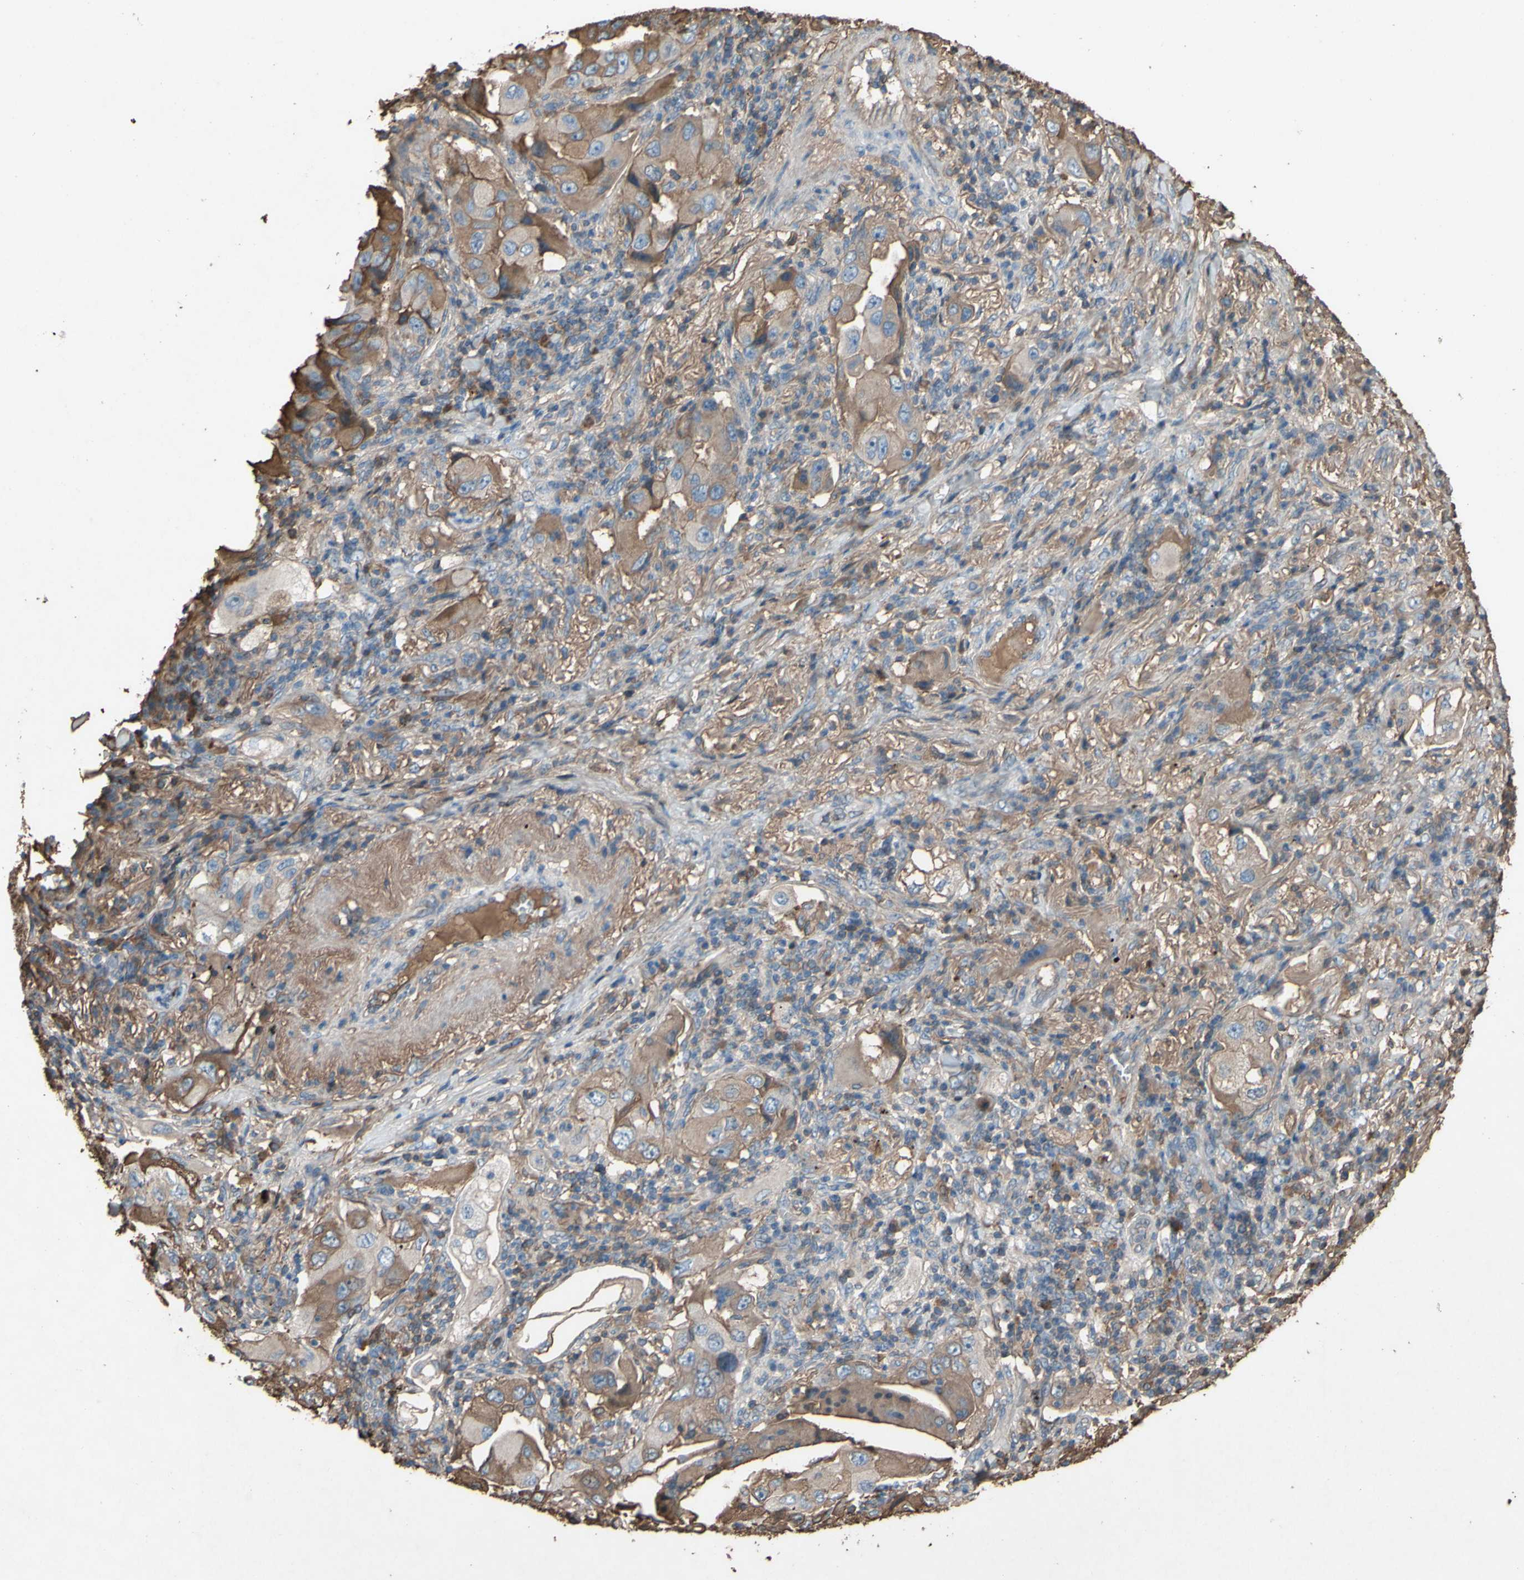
{"staining": {"intensity": "moderate", "quantity": "25%-75%", "location": "cytoplasmic/membranous"}, "tissue": "lung cancer", "cell_type": "Tumor cells", "image_type": "cancer", "snomed": [{"axis": "morphology", "description": "Adenocarcinoma, NOS"}, {"axis": "topography", "description": "Lung"}], "caption": "A histopathology image of lung cancer stained for a protein displays moderate cytoplasmic/membranous brown staining in tumor cells. Nuclei are stained in blue.", "gene": "PTGDS", "patient": {"sex": "female", "age": 65}}